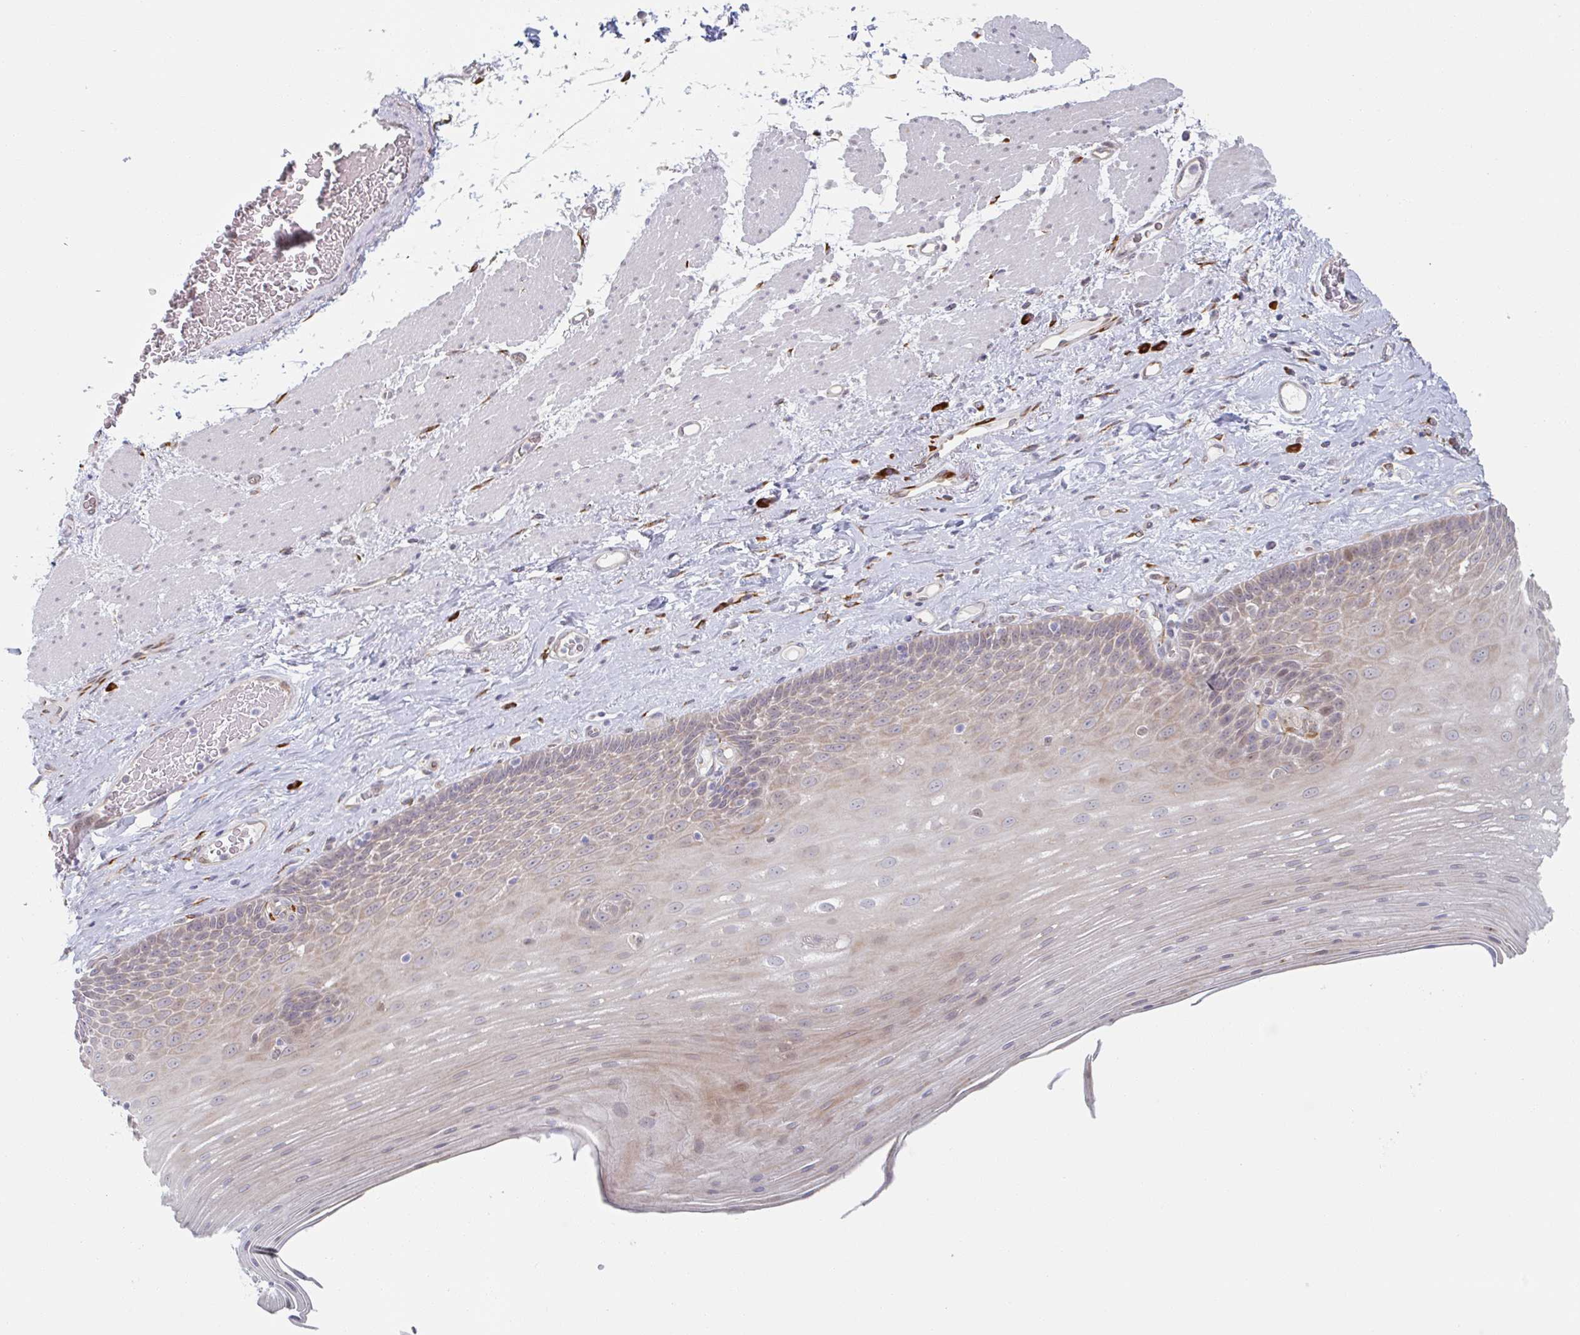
{"staining": {"intensity": "weak", "quantity": "25%-75%", "location": "cytoplasmic/membranous"}, "tissue": "esophagus", "cell_type": "Squamous epithelial cells", "image_type": "normal", "snomed": [{"axis": "morphology", "description": "Normal tissue, NOS"}, {"axis": "topography", "description": "Esophagus"}], "caption": "Immunohistochemical staining of unremarkable esophagus shows low levels of weak cytoplasmic/membranous expression in about 25%-75% of squamous epithelial cells.", "gene": "TRAPPC10", "patient": {"sex": "male", "age": 62}}